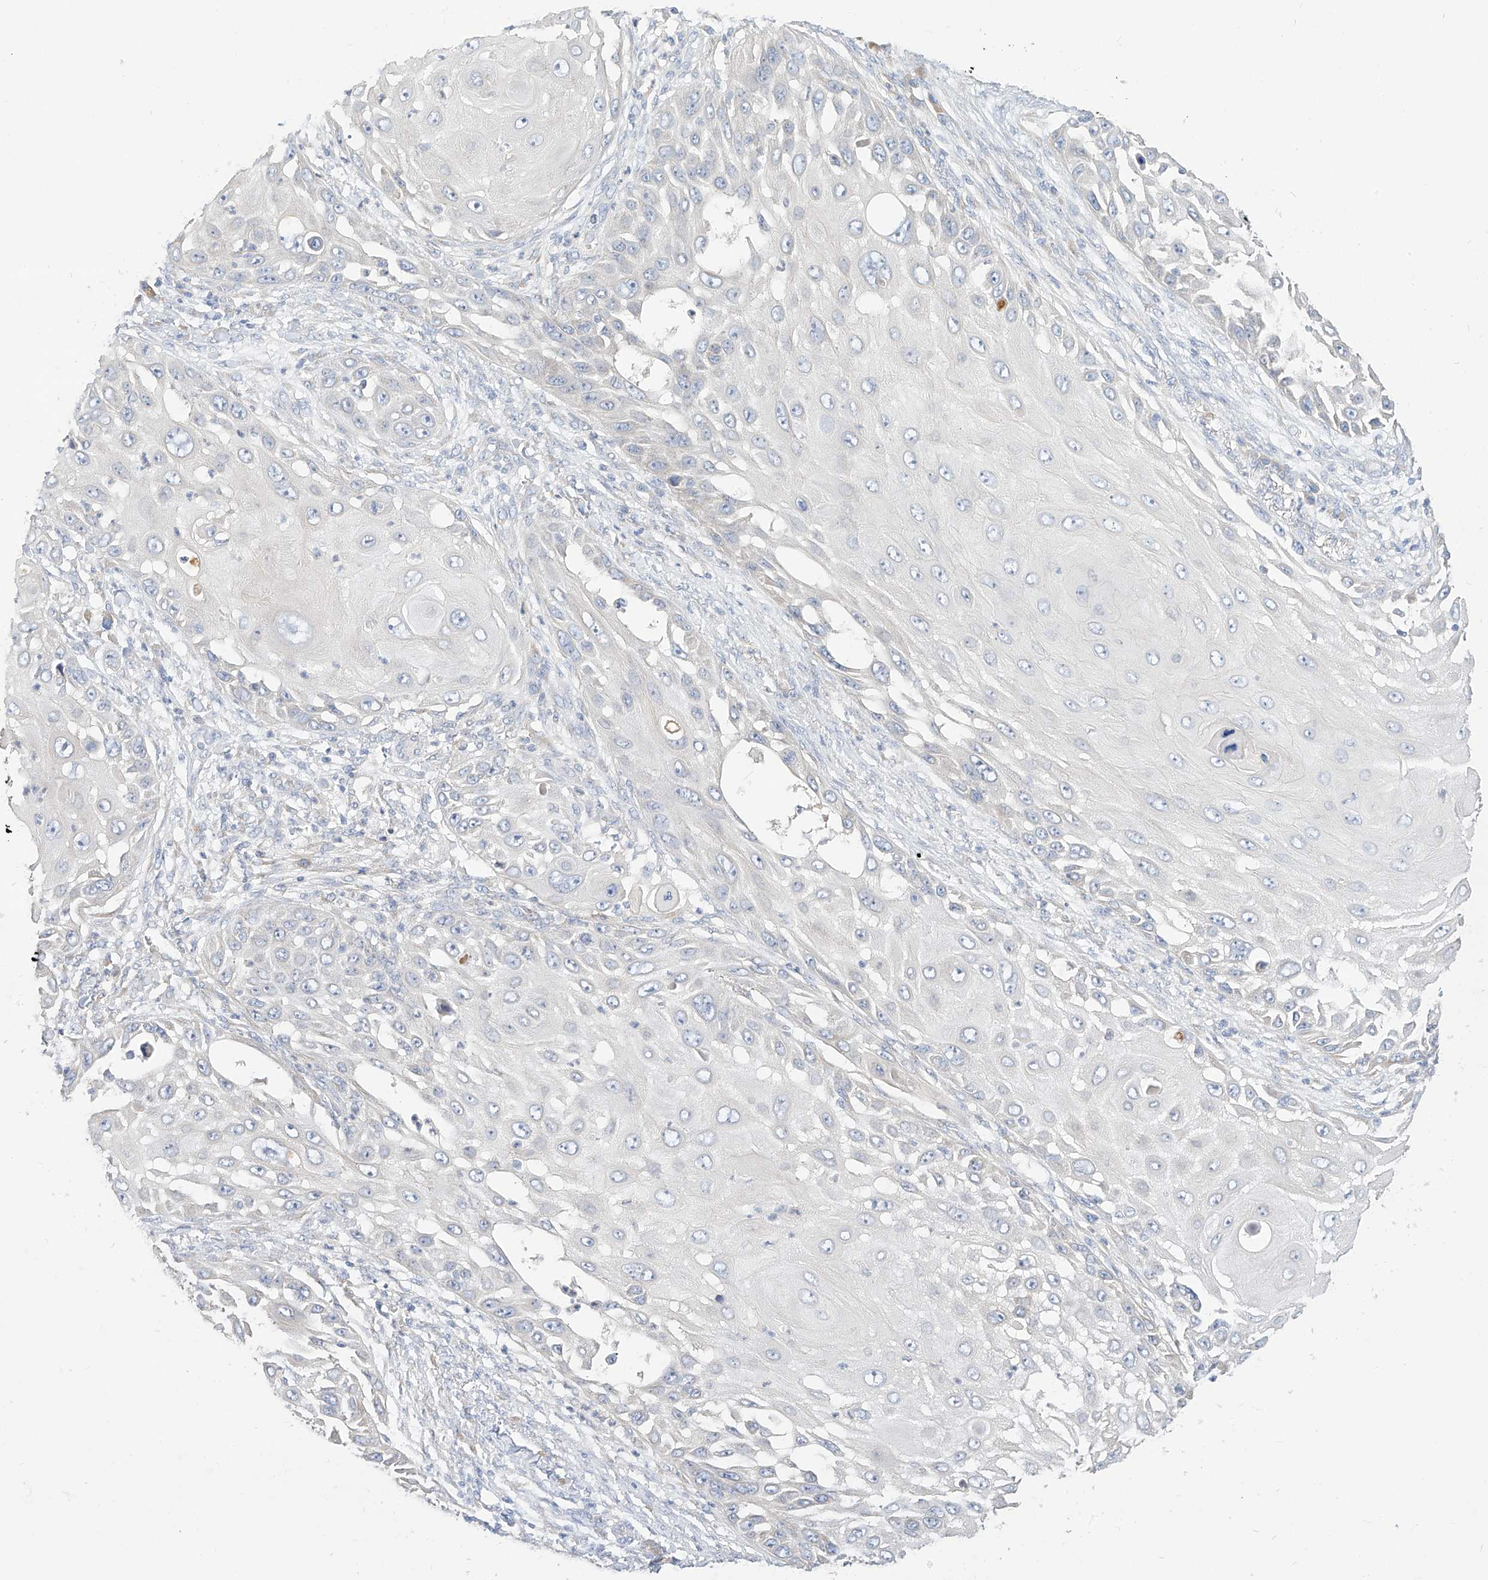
{"staining": {"intensity": "negative", "quantity": "none", "location": "none"}, "tissue": "skin cancer", "cell_type": "Tumor cells", "image_type": "cancer", "snomed": [{"axis": "morphology", "description": "Squamous cell carcinoma, NOS"}, {"axis": "topography", "description": "Skin"}], "caption": "A high-resolution photomicrograph shows immunohistochemistry staining of skin squamous cell carcinoma, which reveals no significant staining in tumor cells.", "gene": "RASA2", "patient": {"sex": "female", "age": 44}}